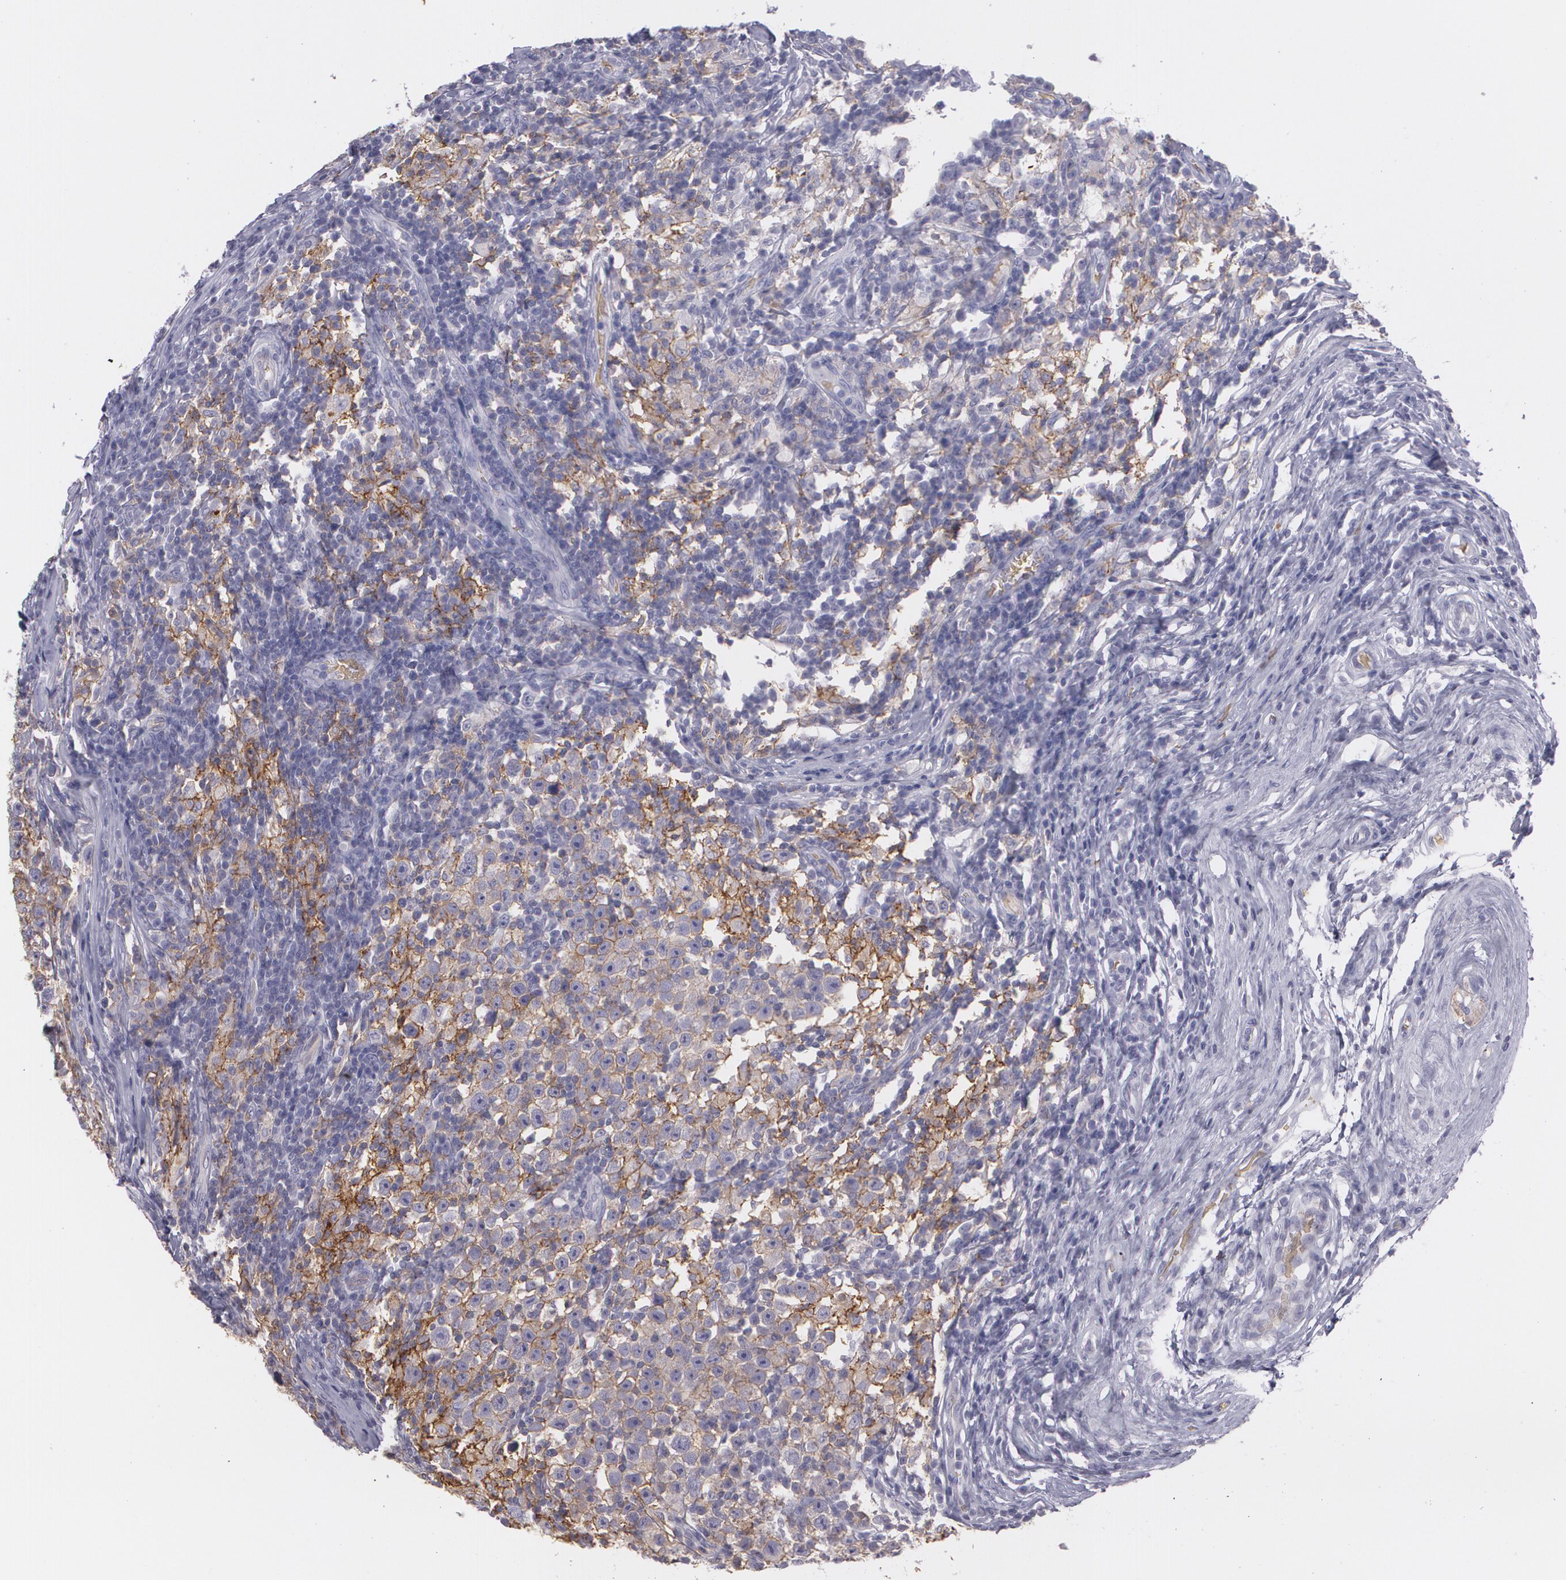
{"staining": {"intensity": "moderate", "quantity": "25%-75%", "location": "cytoplasmic/membranous"}, "tissue": "testis cancer", "cell_type": "Tumor cells", "image_type": "cancer", "snomed": [{"axis": "morphology", "description": "Seminoma, NOS"}, {"axis": "topography", "description": "Testis"}], "caption": "Moderate cytoplasmic/membranous positivity is seen in about 25%-75% of tumor cells in testis cancer. Using DAB (brown) and hematoxylin (blue) stains, captured at high magnification using brightfield microscopy.", "gene": "ACE", "patient": {"sex": "male", "age": 43}}